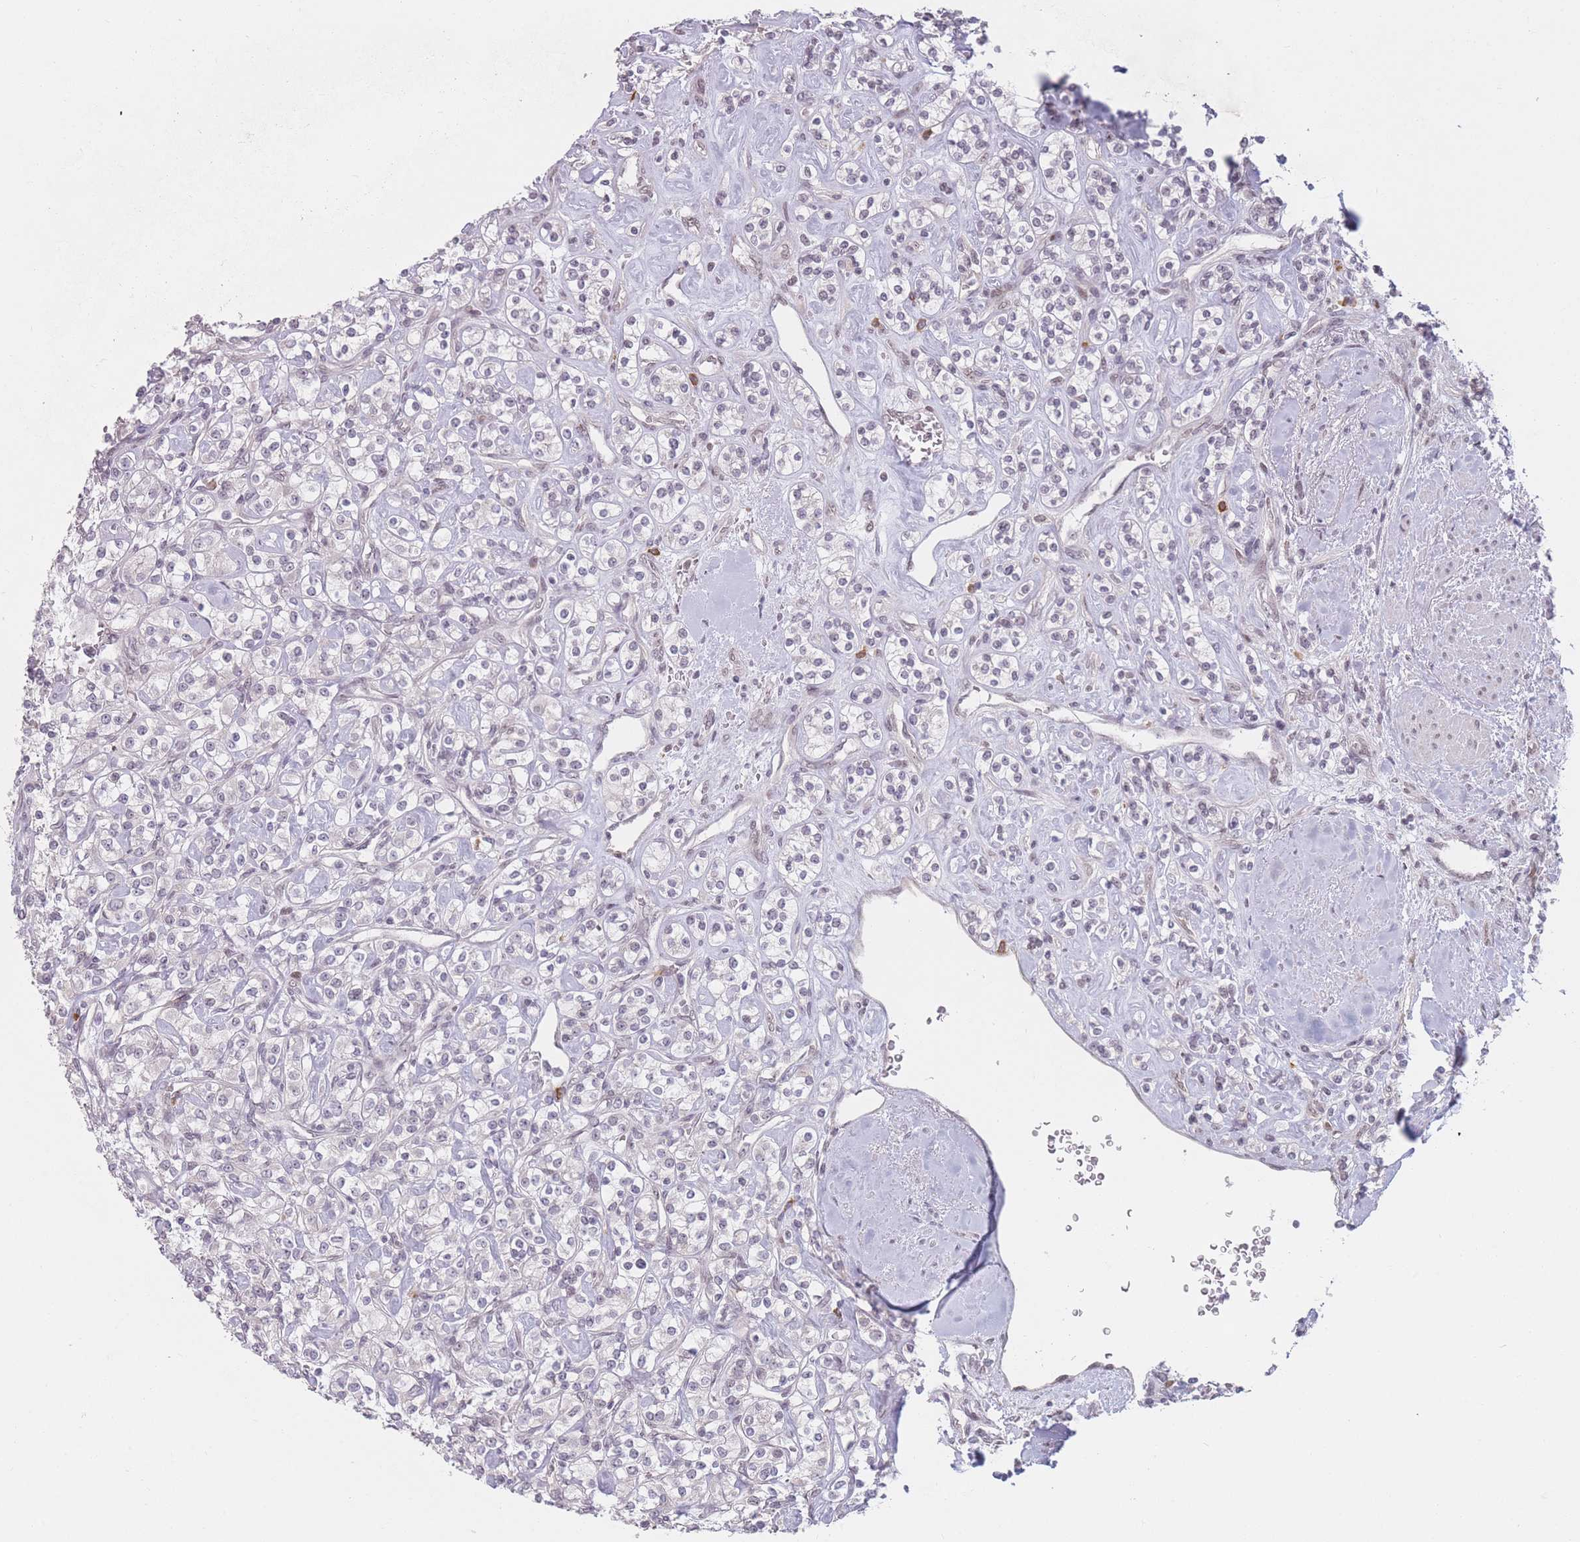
{"staining": {"intensity": "negative", "quantity": "none", "location": "none"}, "tissue": "renal cancer", "cell_type": "Tumor cells", "image_type": "cancer", "snomed": [{"axis": "morphology", "description": "Adenocarcinoma, NOS"}, {"axis": "topography", "description": "Kidney"}], "caption": "This is a image of immunohistochemistry (IHC) staining of renal adenocarcinoma, which shows no positivity in tumor cells.", "gene": "SUPT6H", "patient": {"sex": "male", "age": 77}}